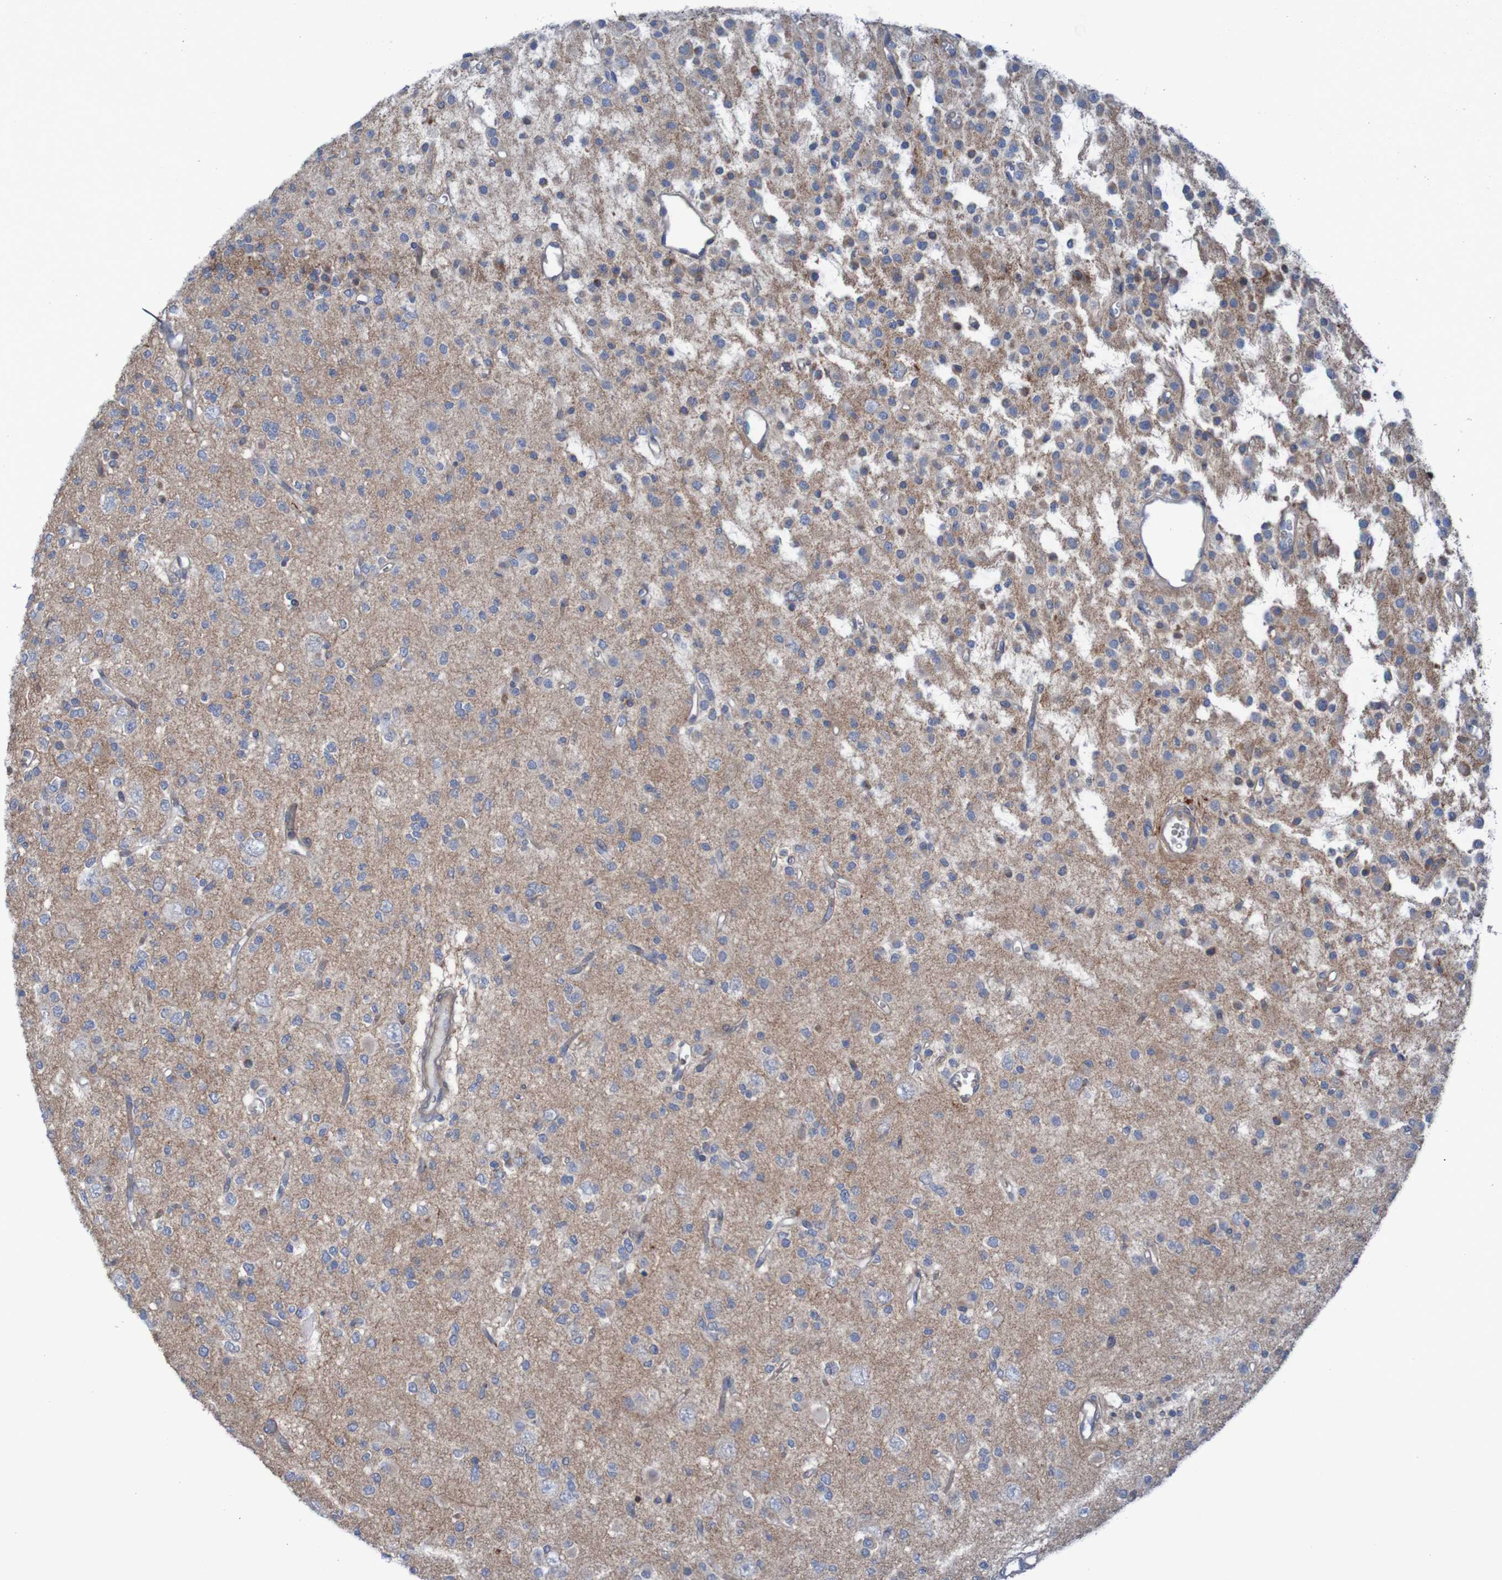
{"staining": {"intensity": "weak", "quantity": "25%-75%", "location": "cytoplasmic/membranous"}, "tissue": "glioma", "cell_type": "Tumor cells", "image_type": "cancer", "snomed": [{"axis": "morphology", "description": "Glioma, malignant, Low grade"}, {"axis": "topography", "description": "Brain"}], "caption": "The immunohistochemical stain shows weak cytoplasmic/membranous staining in tumor cells of malignant glioma (low-grade) tissue.", "gene": "PDGFB", "patient": {"sex": "male", "age": 38}}